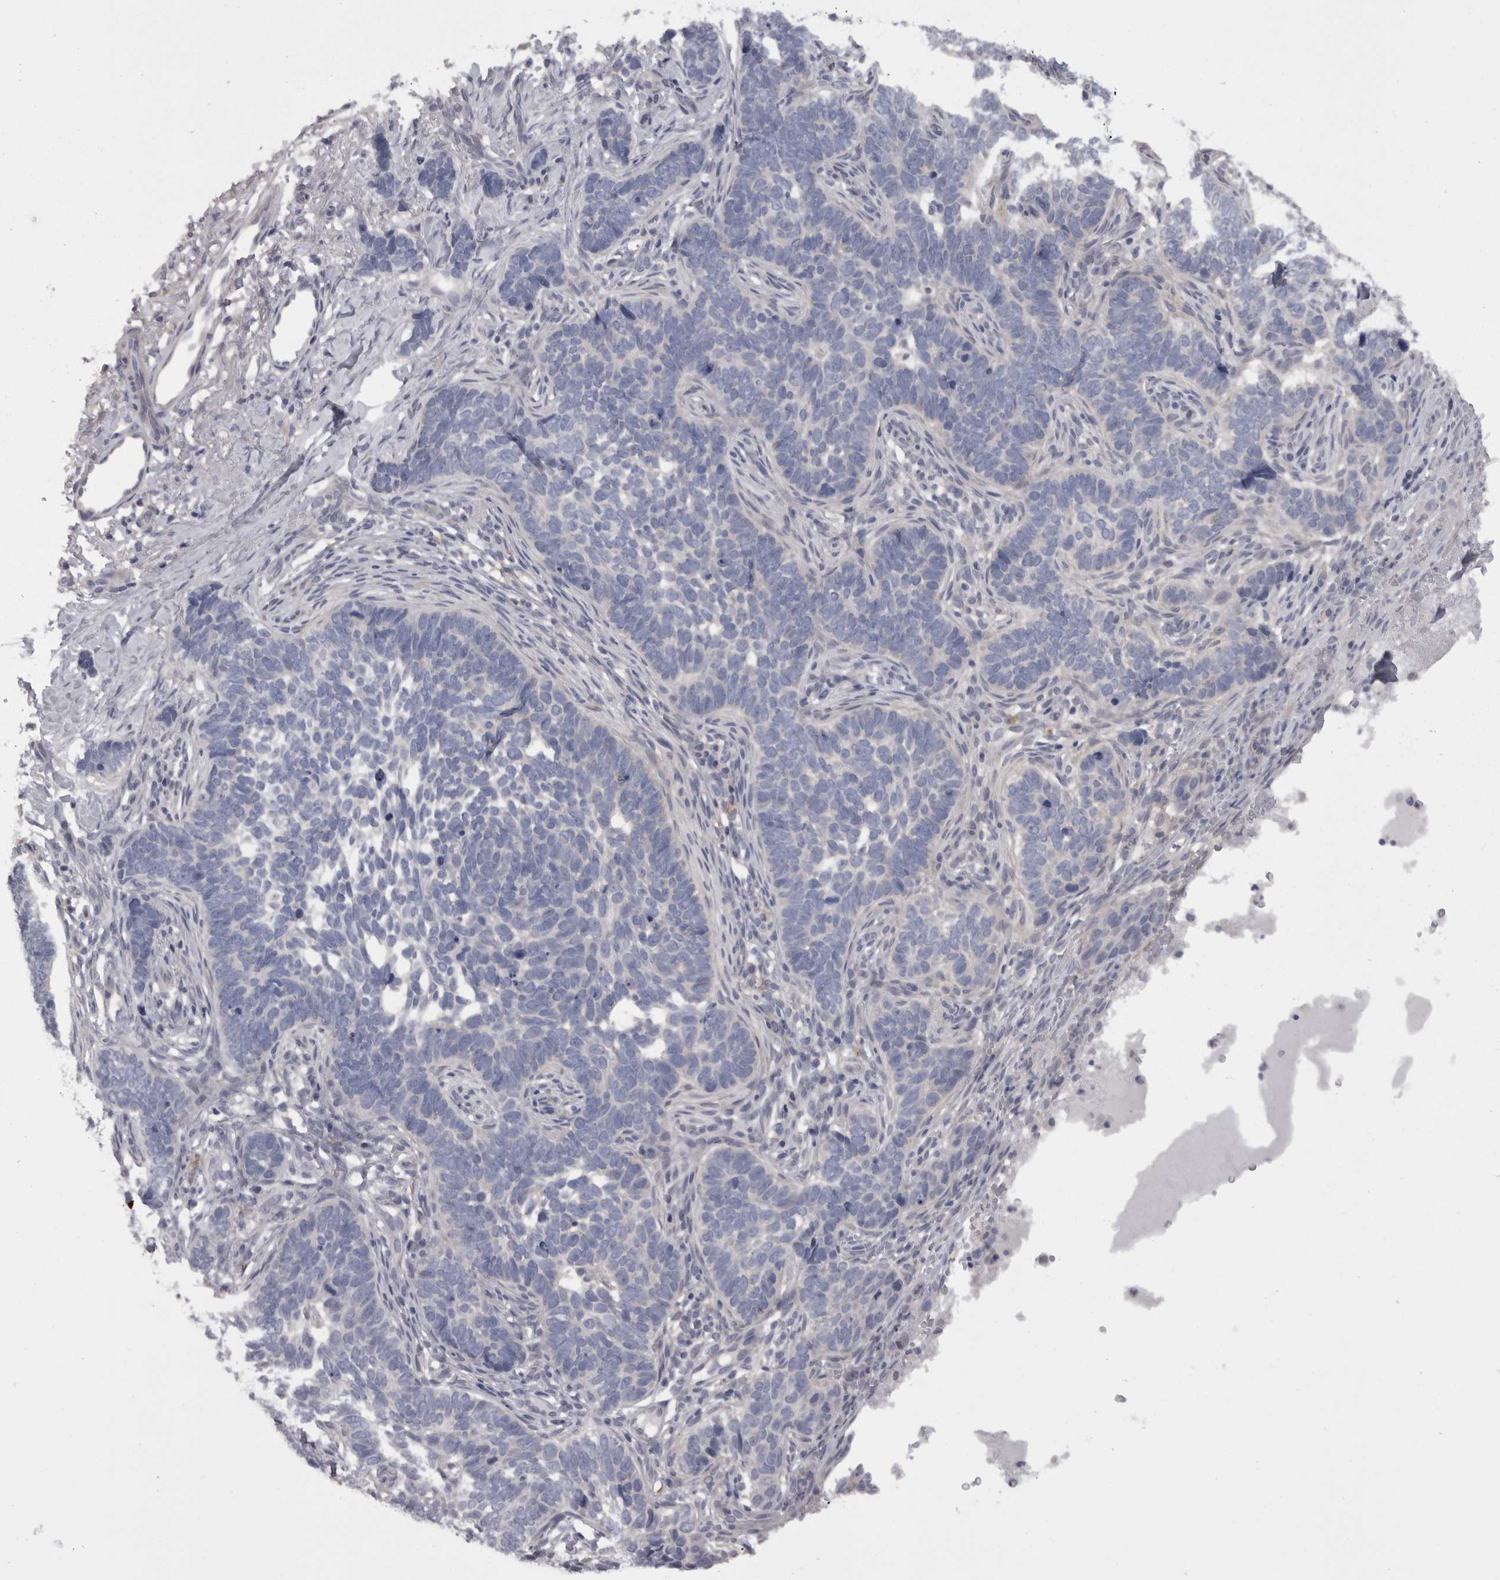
{"staining": {"intensity": "negative", "quantity": "none", "location": "none"}, "tissue": "skin cancer", "cell_type": "Tumor cells", "image_type": "cancer", "snomed": [{"axis": "morphology", "description": "Normal tissue, NOS"}, {"axis": "morphology", "description": "Basal cell carcinoma"}, {"axis": "topography", "description": "Skin"}], "caption": "This is a micrograph of immunohistochemistry (IHC) staining of skin cancer, which shows no expression in tumor cells.", "gene": "CAMK2D", "patient": {"sex": "male", "age": 77}}